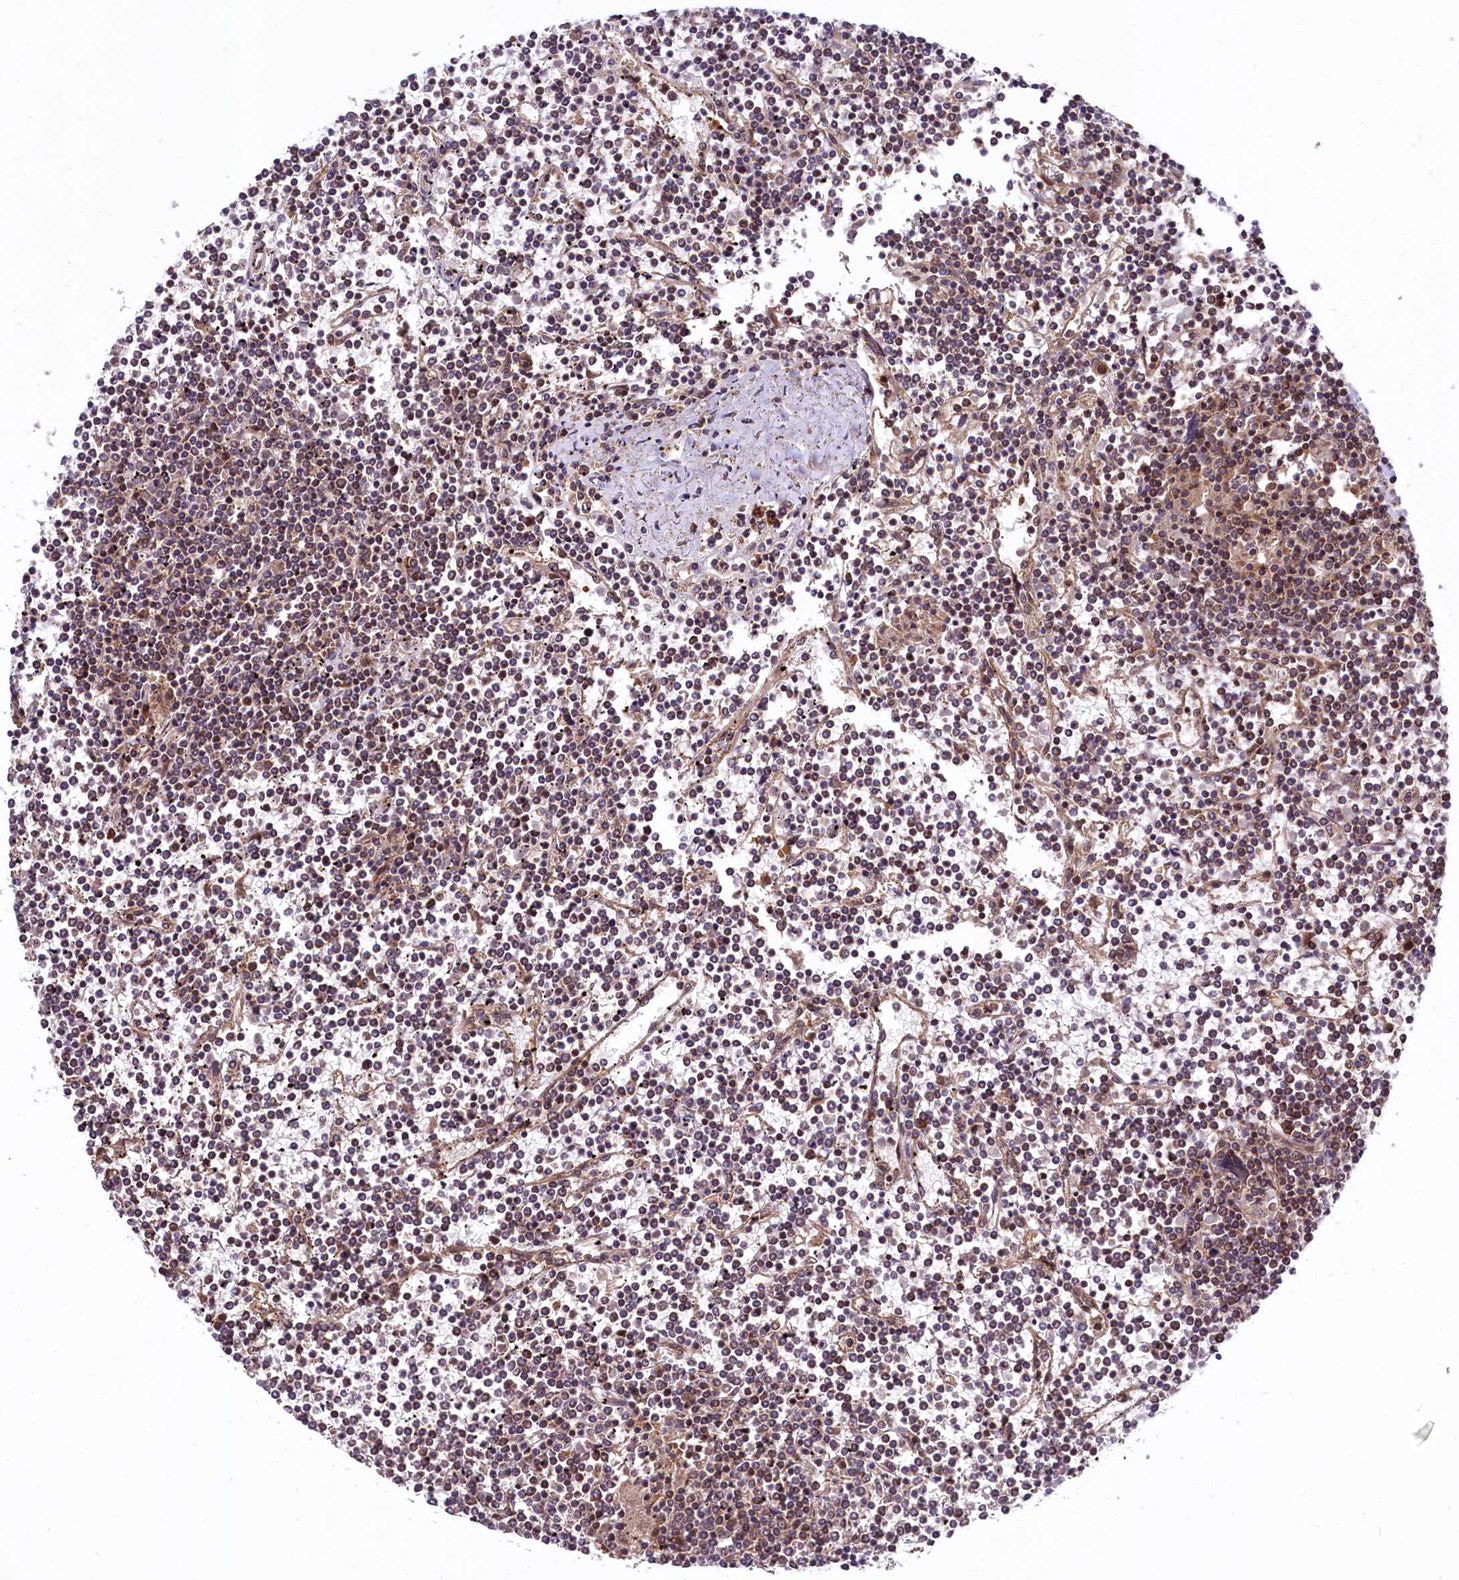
{"staining": {"intensity": "moderate", "quantity": "25%-75%", "location": "nuclear"}, "tissue": "lymphoma", "cell_type": "Tumor cells", "image_type": "cancer", "snomed": [{"axis": "morphology", "description": "Malignant lymphoma, non-Hodgkin's type, Low grade"}, {"axis": "topography", "description": "Spleen"}], "caption": "IHC image of neoplastic tissue: low-grade malignant lymphoma, non-Hodgkin's type stained using IHC shows medium levels of moderate protein expression localized specifically in the nuclear of tumor cells, appearing as a nuclear brown color.", "gene": "UBE3A", "patient": {"sex": "female", "age": 19}}